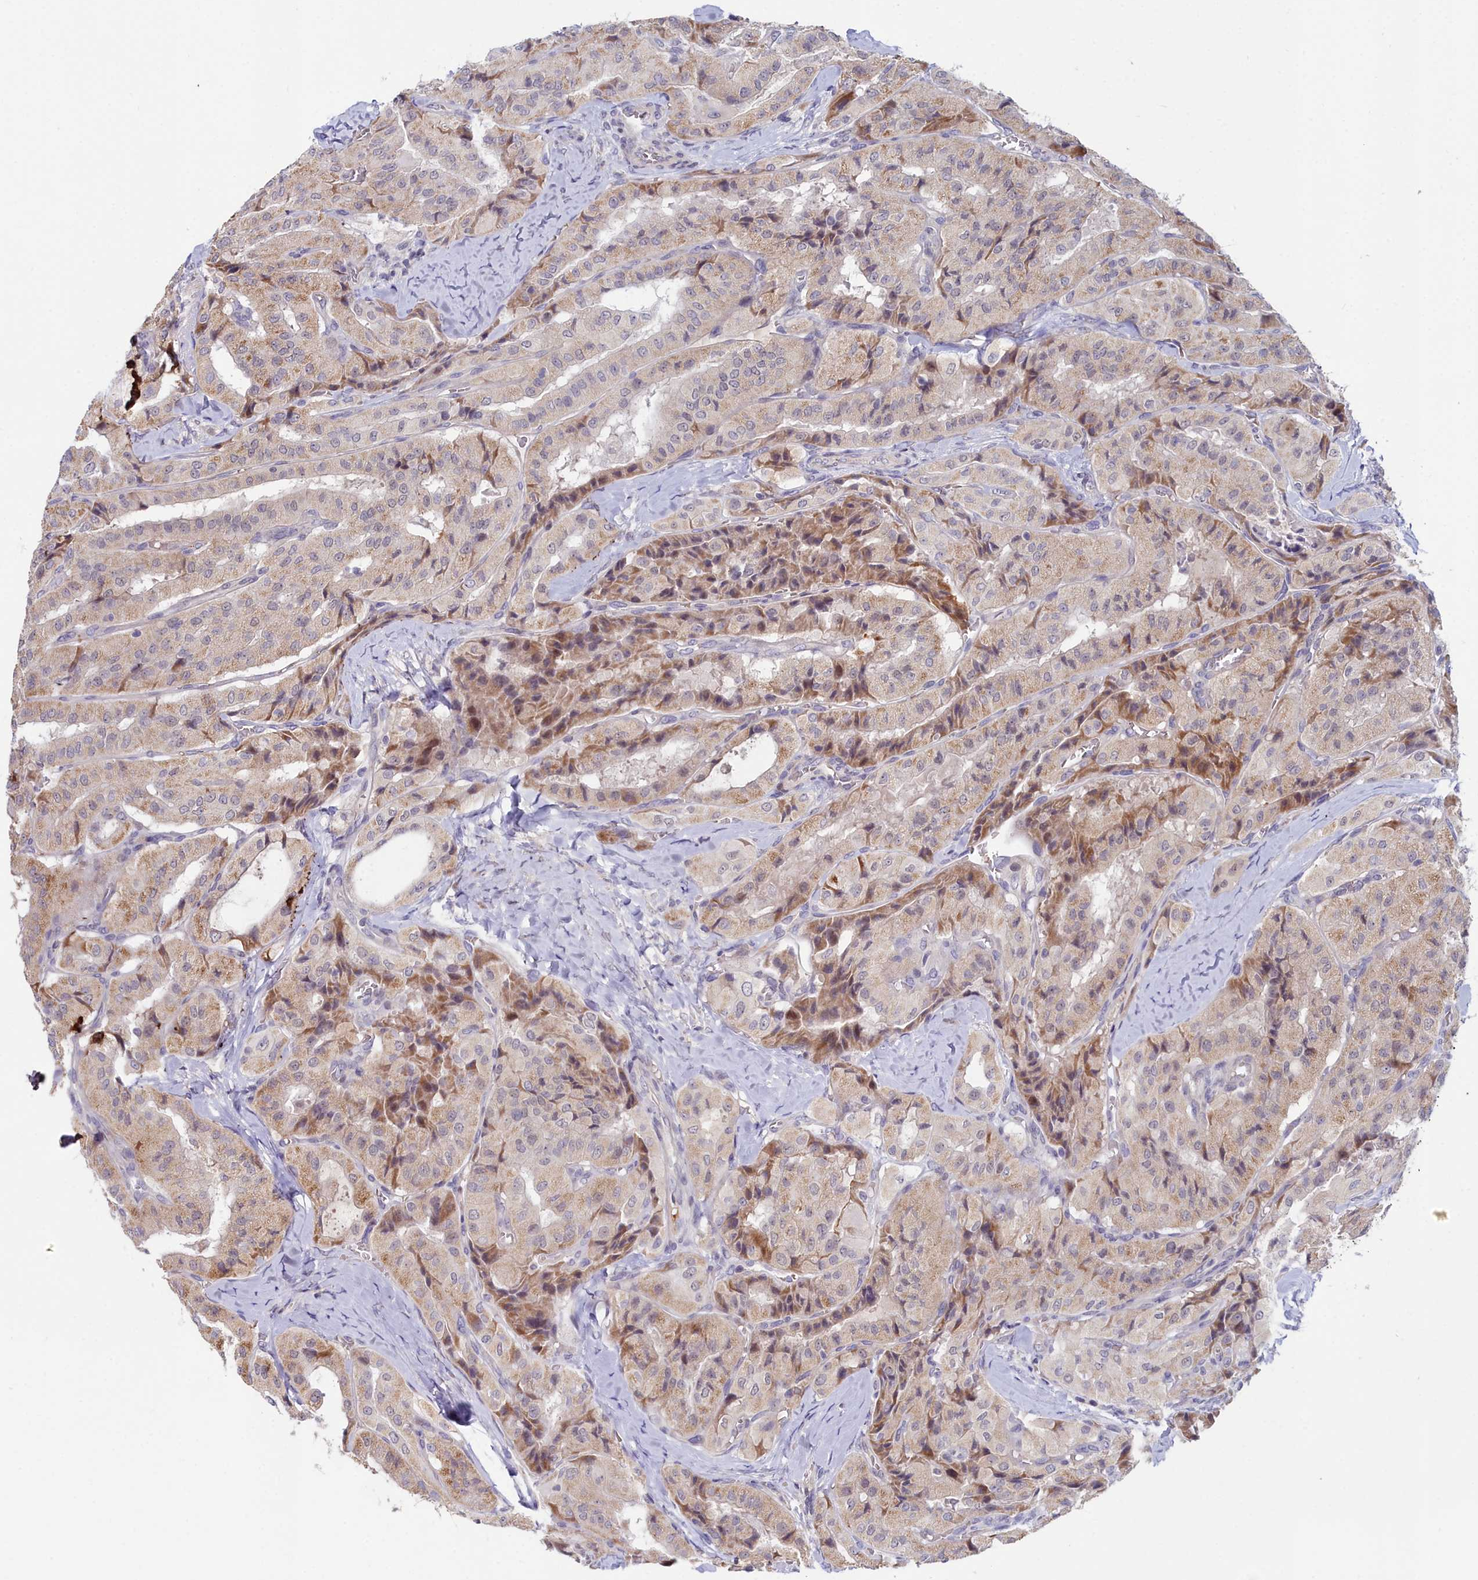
{"staining": {"intensity": "weak", "quantity": "25%-75%", "location": "cytoplasmic/membranous"}, "tissue": "thyroid cancer", "cell_type": "Tumor cells", "image_type": "cancer", "snomed": [{"axis": "morphology", "description": "Normal tissue, NOS"}, {"axis": "morphology", "description": "Papillary adenocarcinoma, NOS"}, {"axis": "topography", "description": "Thyroid gland"}], "caption": "DAB immunohistochemical staining of human thyroid papillary adenocarcinoma displays weak cytoplasmic/membranous protein positivity in about 25%-75% of tumor cells.", "gene": "KCTD18", "patient": {"sex": "female", "age": 59}}